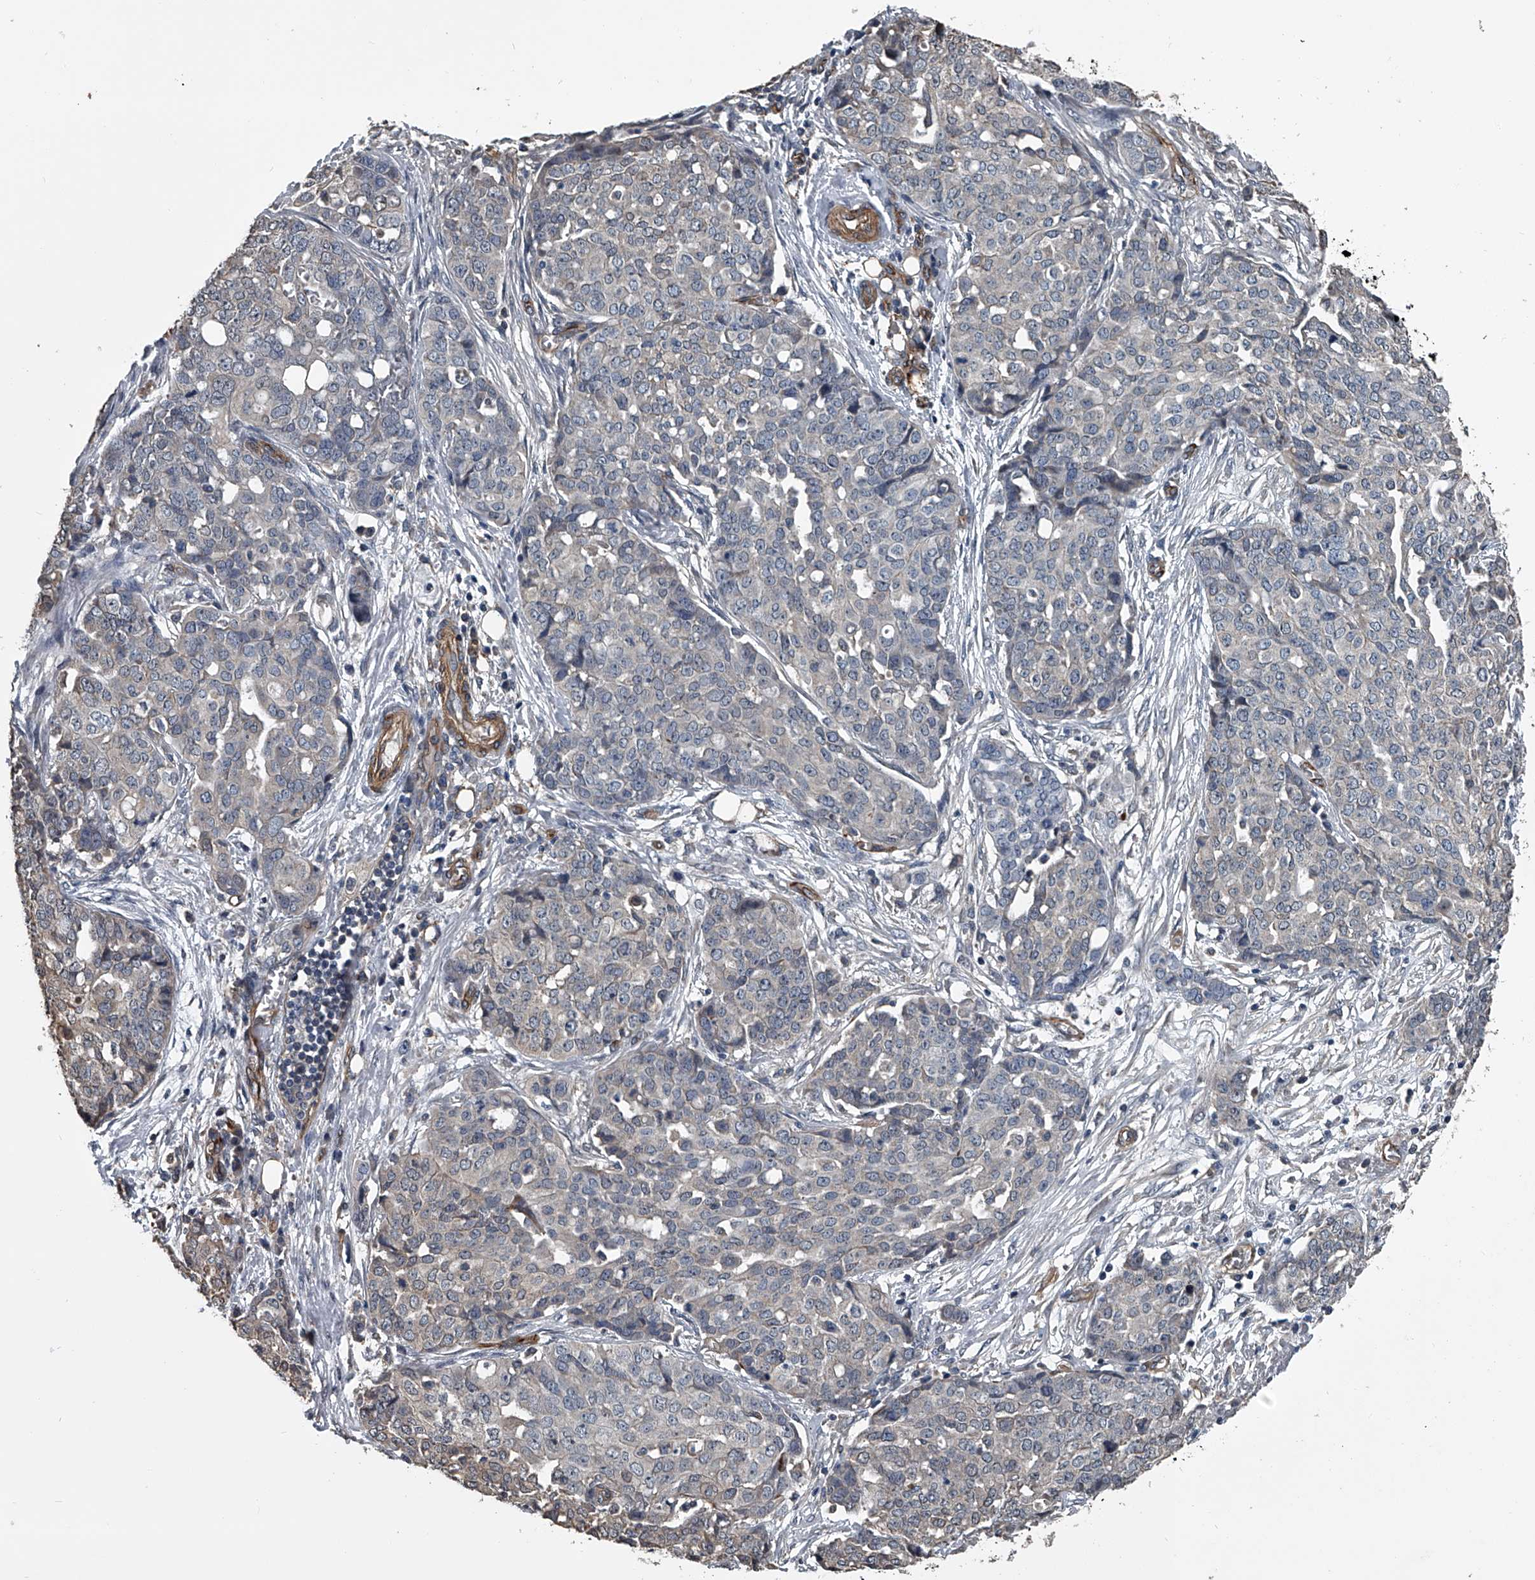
{"staining": {"intensity": "negative", "quantity": "none", "location": "none"}, "tissue": "ovarian cancer", "cell_type": "Tumor cells", "image_type": "cancer", "snomed": [{"axis": "morphology", "description": "Cystadenocarcinoma, serous, NOS"}, {"axis": "topography", "description": "Soft tissue"}, {"axis": "topography", "description": "Ovary"}], "caption": "Immunohistochemistry (IHC) micrograph of ovarian cancer (serous cystadenocarcinoma) stained for a protein (brown), which exhibits no expression in tumor cells. The staining was performed using DAB (3,3'-diaminobenzidine) to visualize the protein expression in brown, while the nuclei were stained in blue with hematoxylin (Magnification: 20x).", "gene": "LDLRAD2", "patient": {"sex": "female", "age": 57}}